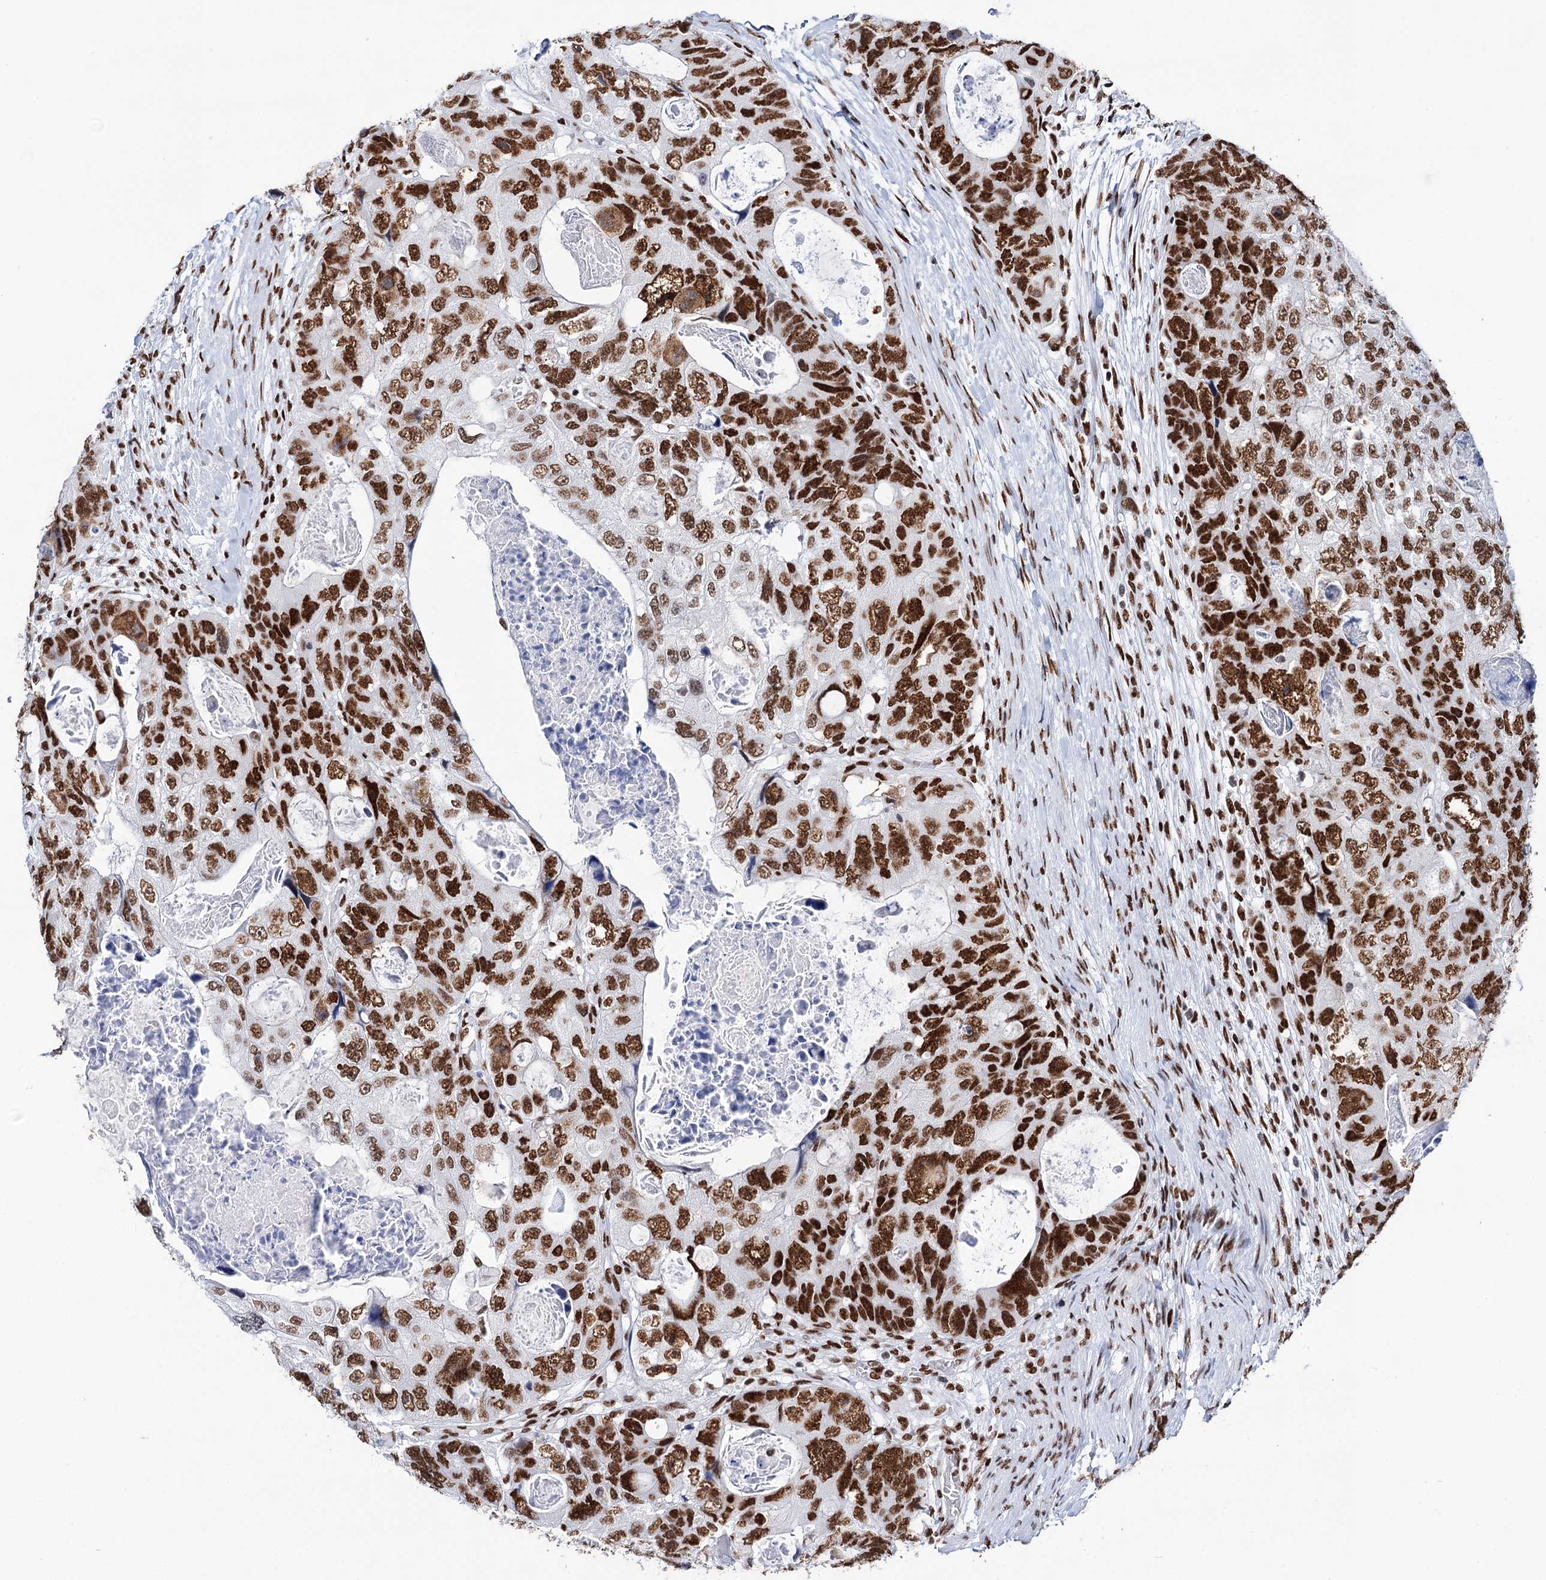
{"staining": {"intensity": "strong", "quantity": ">75%", "location": "nuclear"}, "tissue": "colorectal cancer", "cell_type": "Tumor cells", "image_type": "cancer", "snomed": [{"axis": "morphology", "description": "Adenocarcinoma, NOS"}, {"axis": "topography", "description": "Rectum"}], "caption": "A brown stain highlights strong nuclear staining of a protein in human adenocarcinoma (colorectal) tumor cells. (DAB IHC with brightfield microscopy, high magnification).", "gene": "MATR3", "patient": {"sex": "male", "age": 59}}